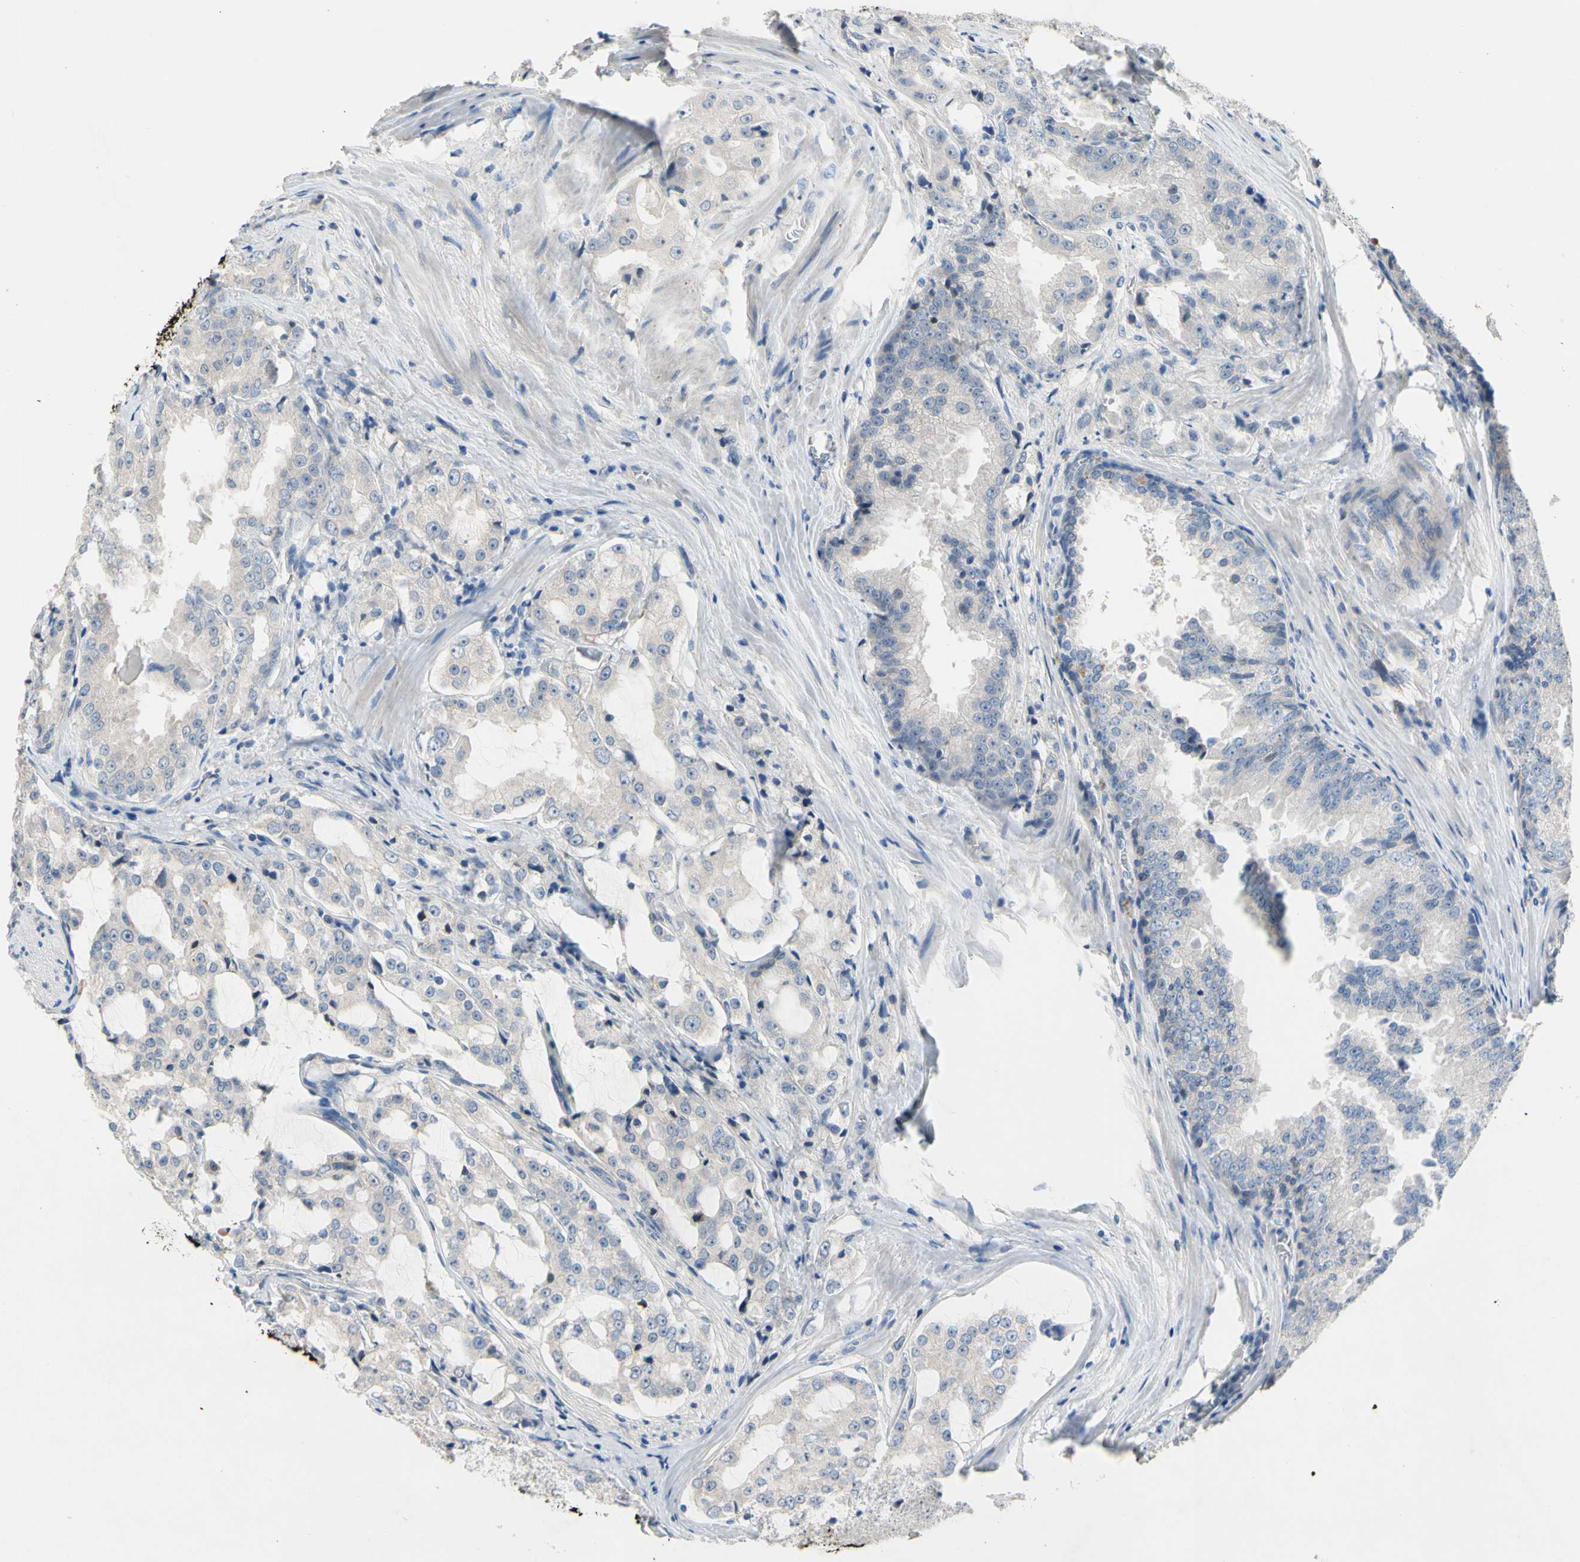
{"staining": {"intensity": "negative", "quantity": "none", "location": "none"}, "tissue": "prostate cancer", "cell_type": "Tumor cells", "image_type": "cancer", "snomed": [{"axis": "morphology", "description": "Adenocarcinoma, High grade"}, {"axis": "topography", "description": "Prostate"}], "caption": "Immunohistochemistry (IHC) histopathology image of prostate cancer (high-grade adenocarcinoma) stained for a protein (brown), which shows no staining in tumor cells.", "gene": "GAS6", "patient": {"sex": "male", "age": 73}}